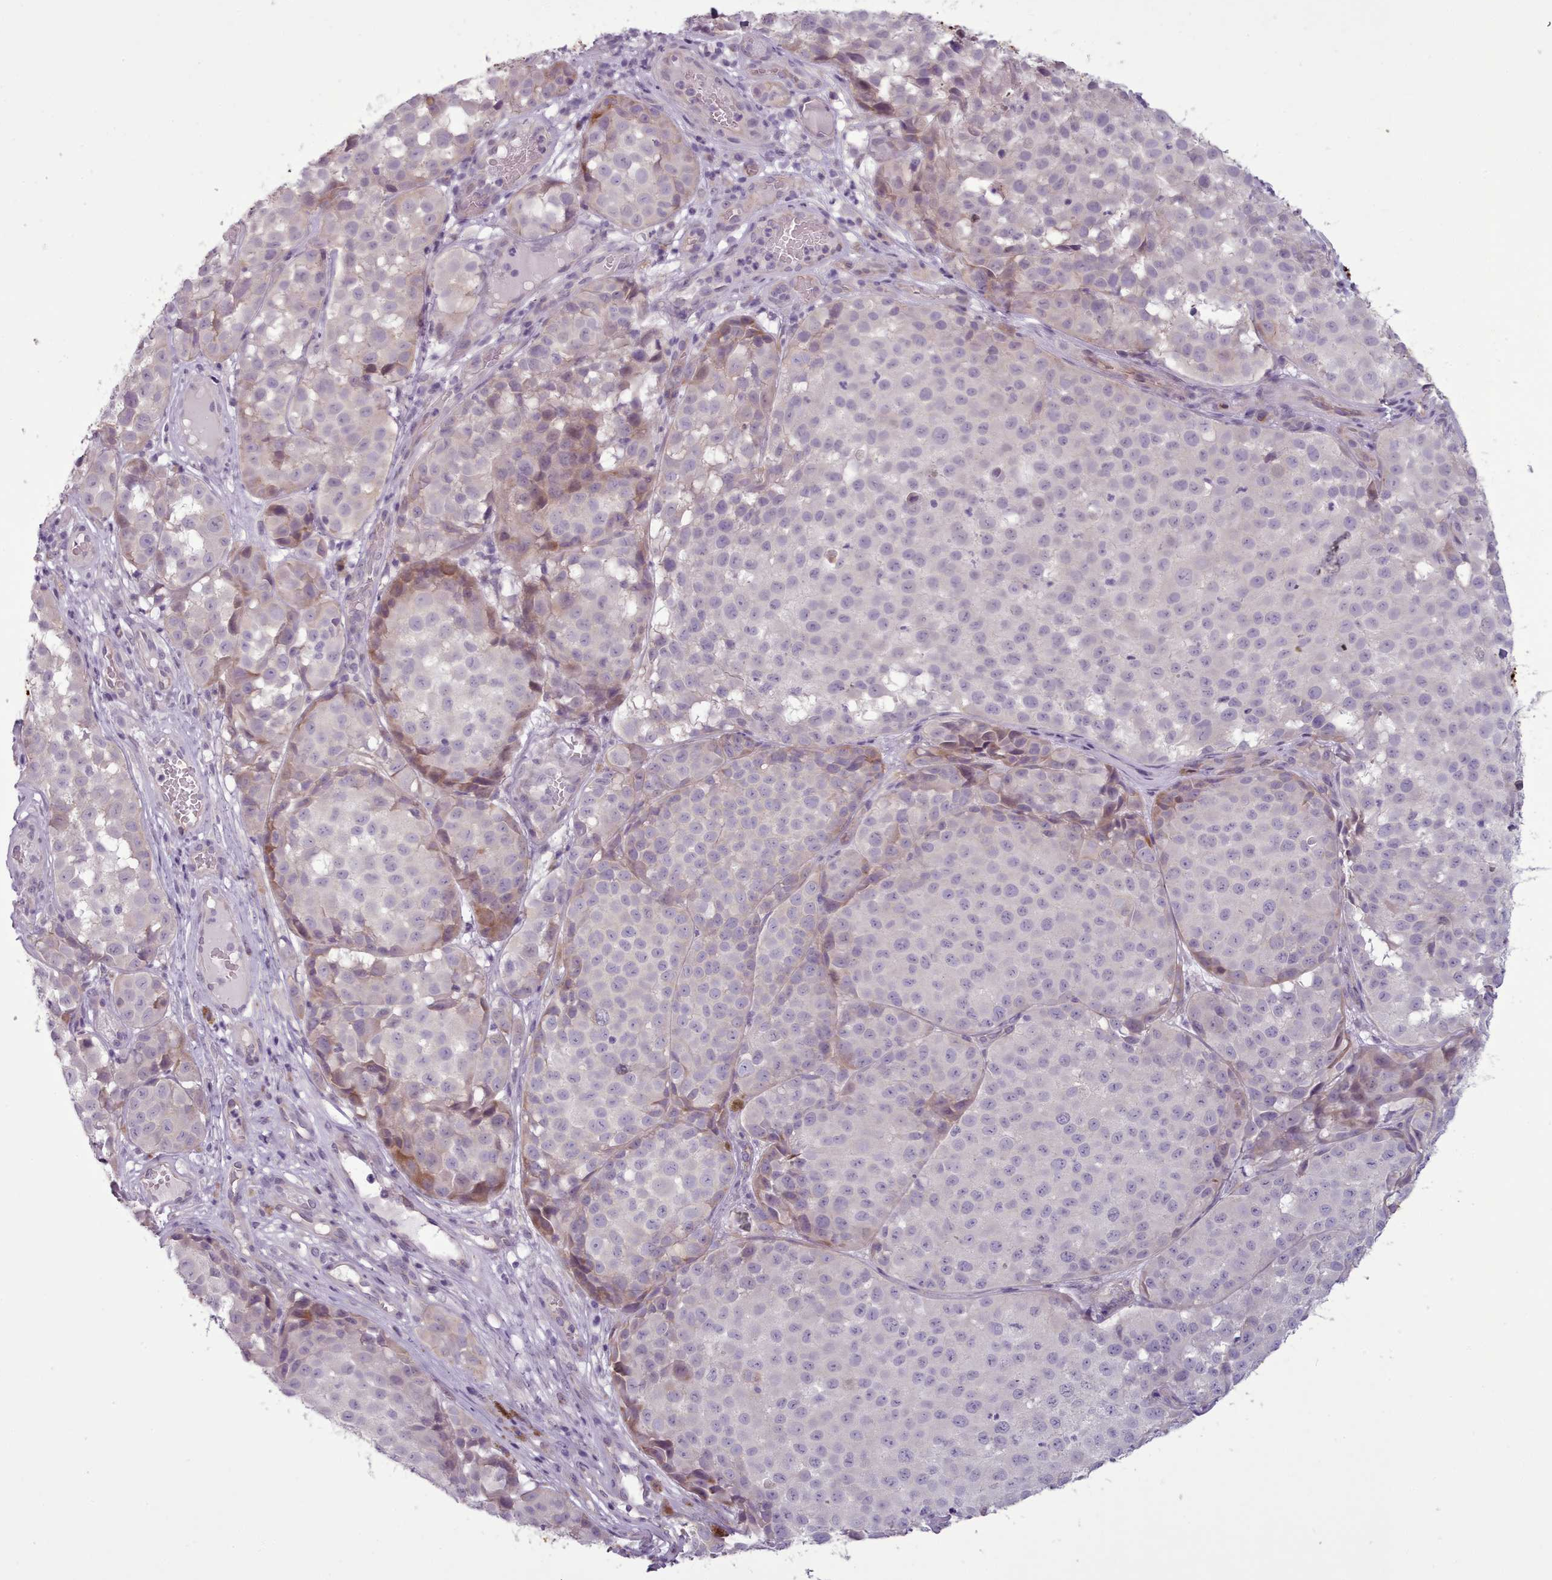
{"staining": {"intensity": "weak", "quantity": "<25%", "location": "cytoplasmic/membranous"}, "tissue": "melanoma", "cell_type": "Tumor cells", "image_type": "cancer", "snomed": [{"axis": "morphology", "description": "Malignant melanoma, NOS"}, {"axis": "topography", "description": "Skin"}], "caption": "Tumor cells show no significant protein expression in malignant melanoma. Nuclei are stained in blue.", "gene": "PLD4", "patient": {"sex": "male", "age": 64}}